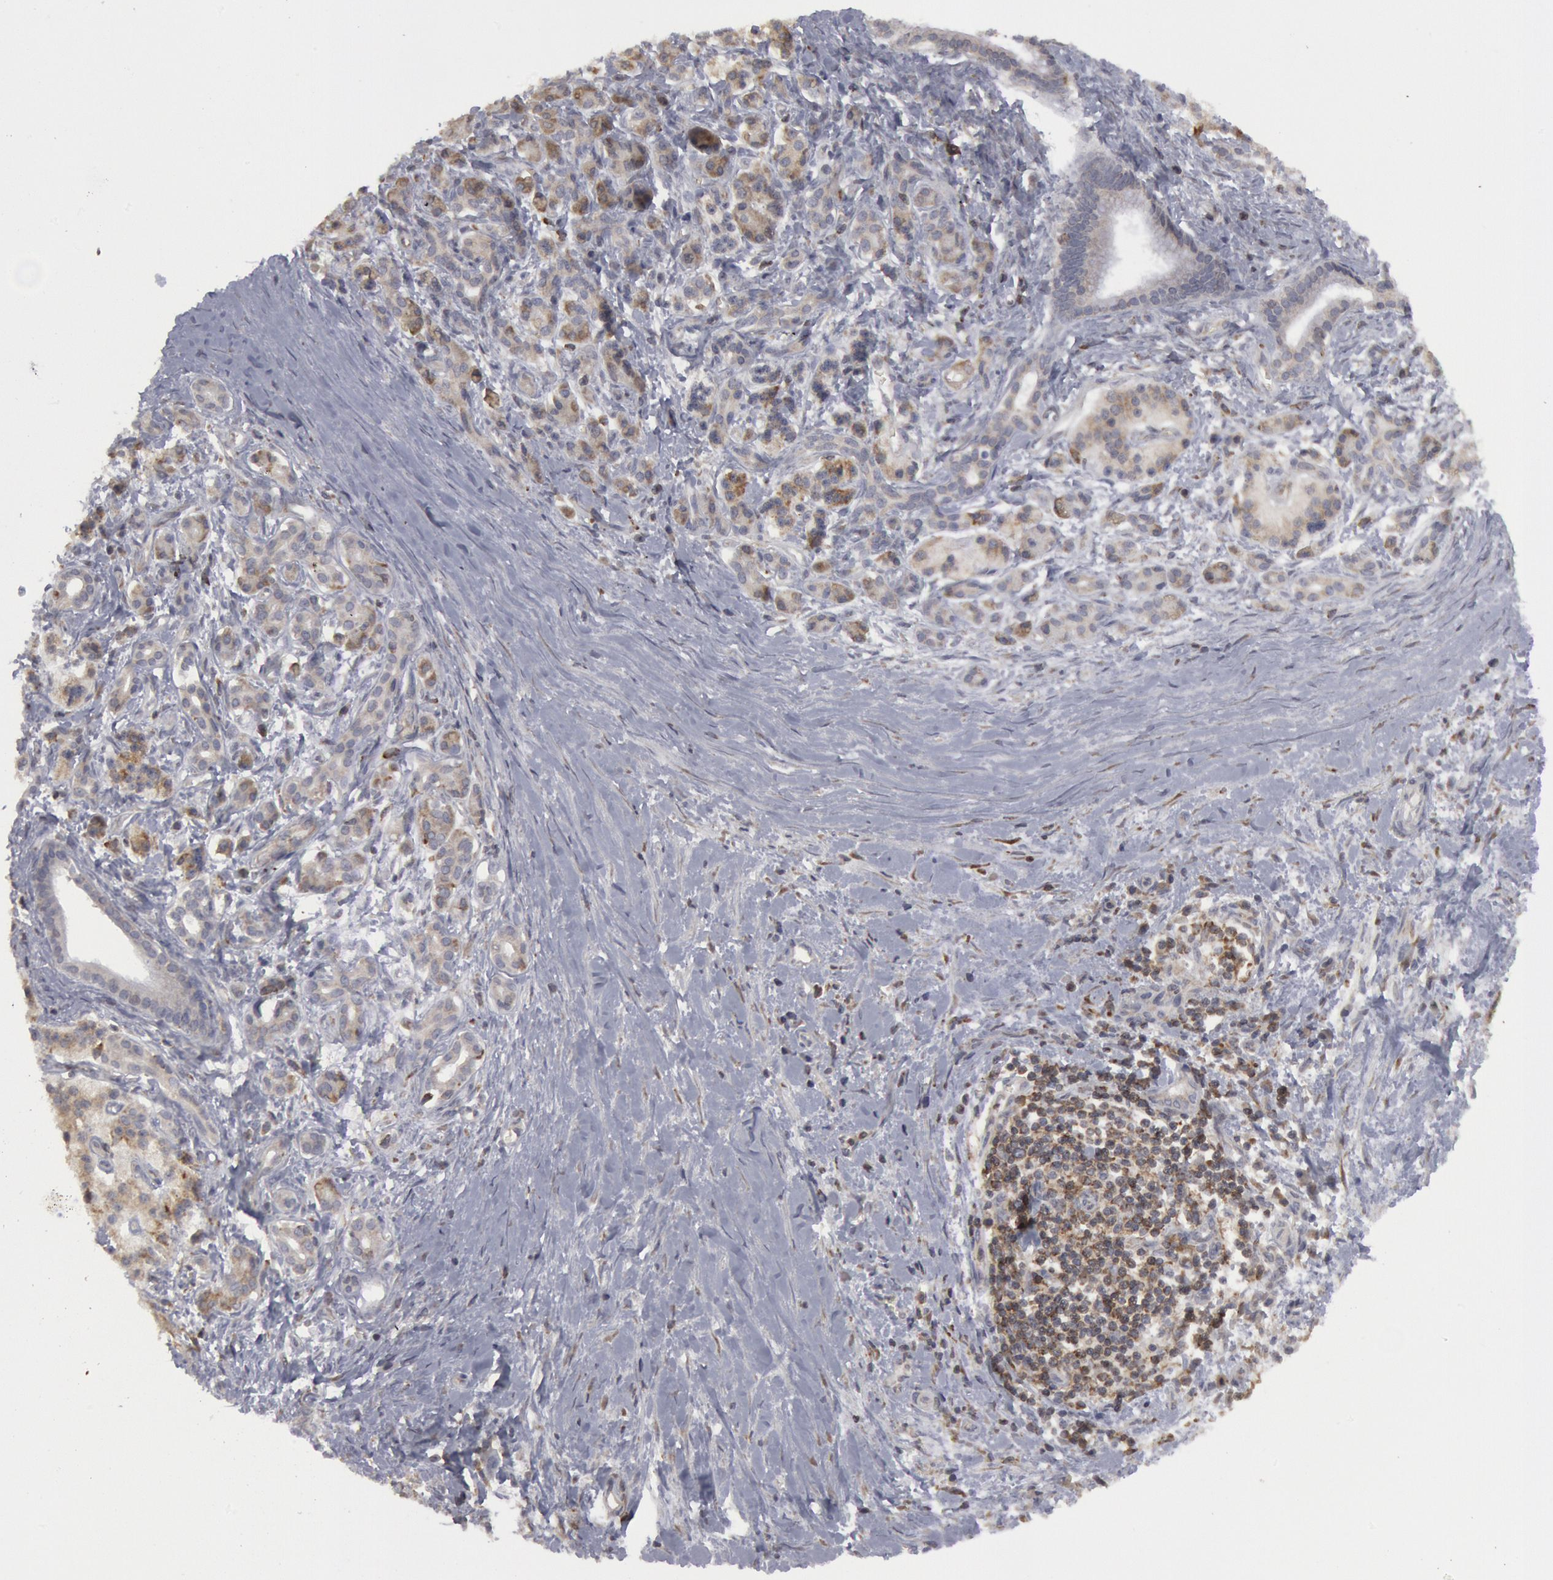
{"staining": {"intensity": "negative", "quantity": "none", "location": "none"}, "tissue": "pancreatic cancer", "cell_type": "Tumor cells", "image_type": "cancer", "snomed": [{"axis": "morphology", "description": "Adenocarcinoma, NOS"}, {"axis": "topography", "description": "Pancreas"}], "caption": "Immunohistochemistry (IHC) of human adenocarcinoma (pancreatic) demonstrates no positivity in tumor cells.", "gene": "OSBPL8", "patient": {"sex": "male", "age": 59}}